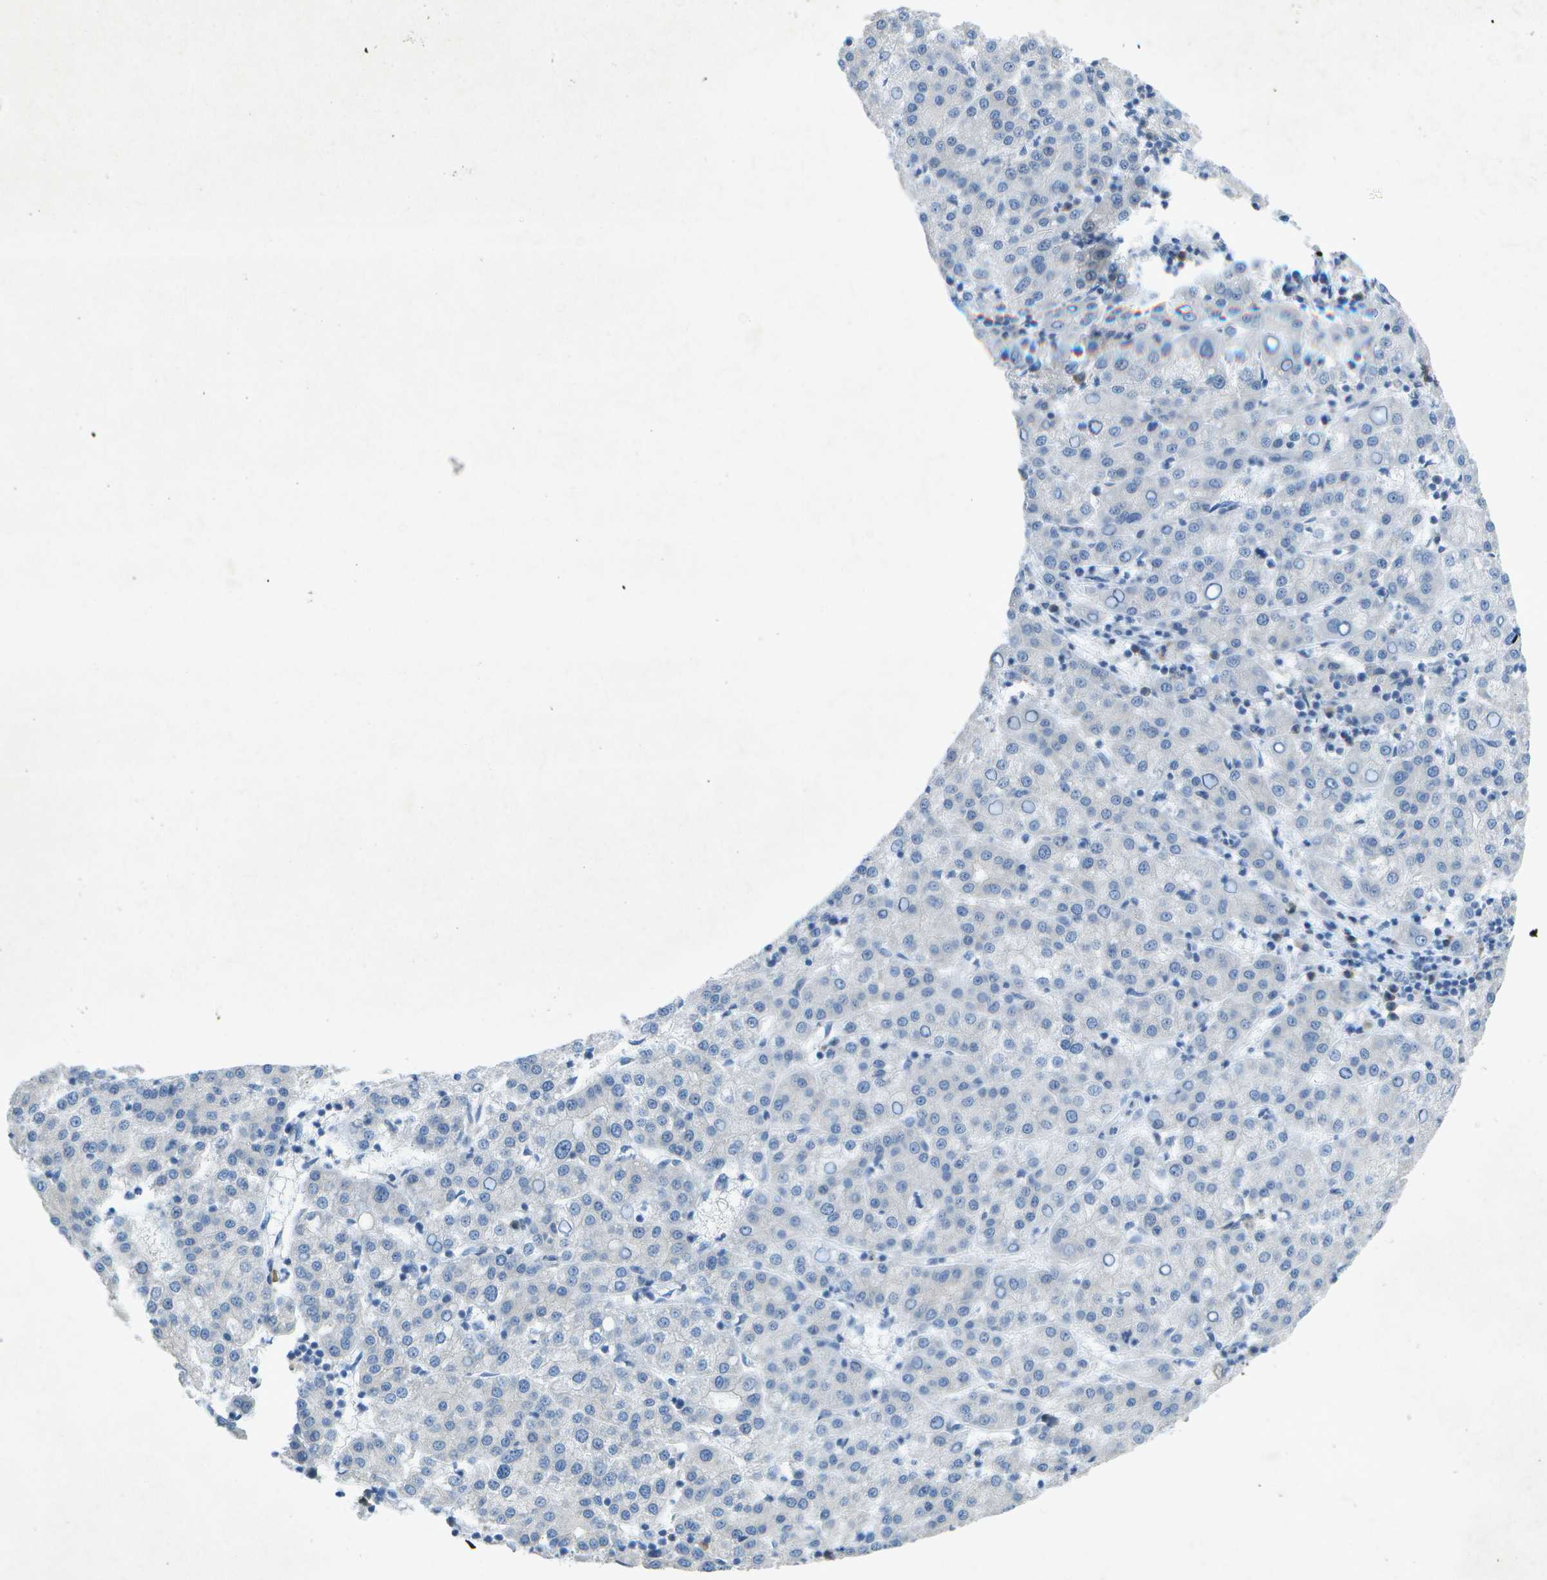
{"staining": {"intensity": "negative", "quantity": "none", "location": "none"}, "tissue": "liver cancer", "cell_type": "Tumor cells", "image_type": "cancer", "snomed": [{"axis": "morphology", "description": "Carcinoma, Hepatocellular, NOS"}, {"axis": "topography", "description": "Liver"}], "caption": "Immunohistochemistry (IHC) of human hepatocellular carcinoma (liver) shows no staining in tumor cells.", "gene": "WNK2", "patient": {"sex": "female", "age": 58}}